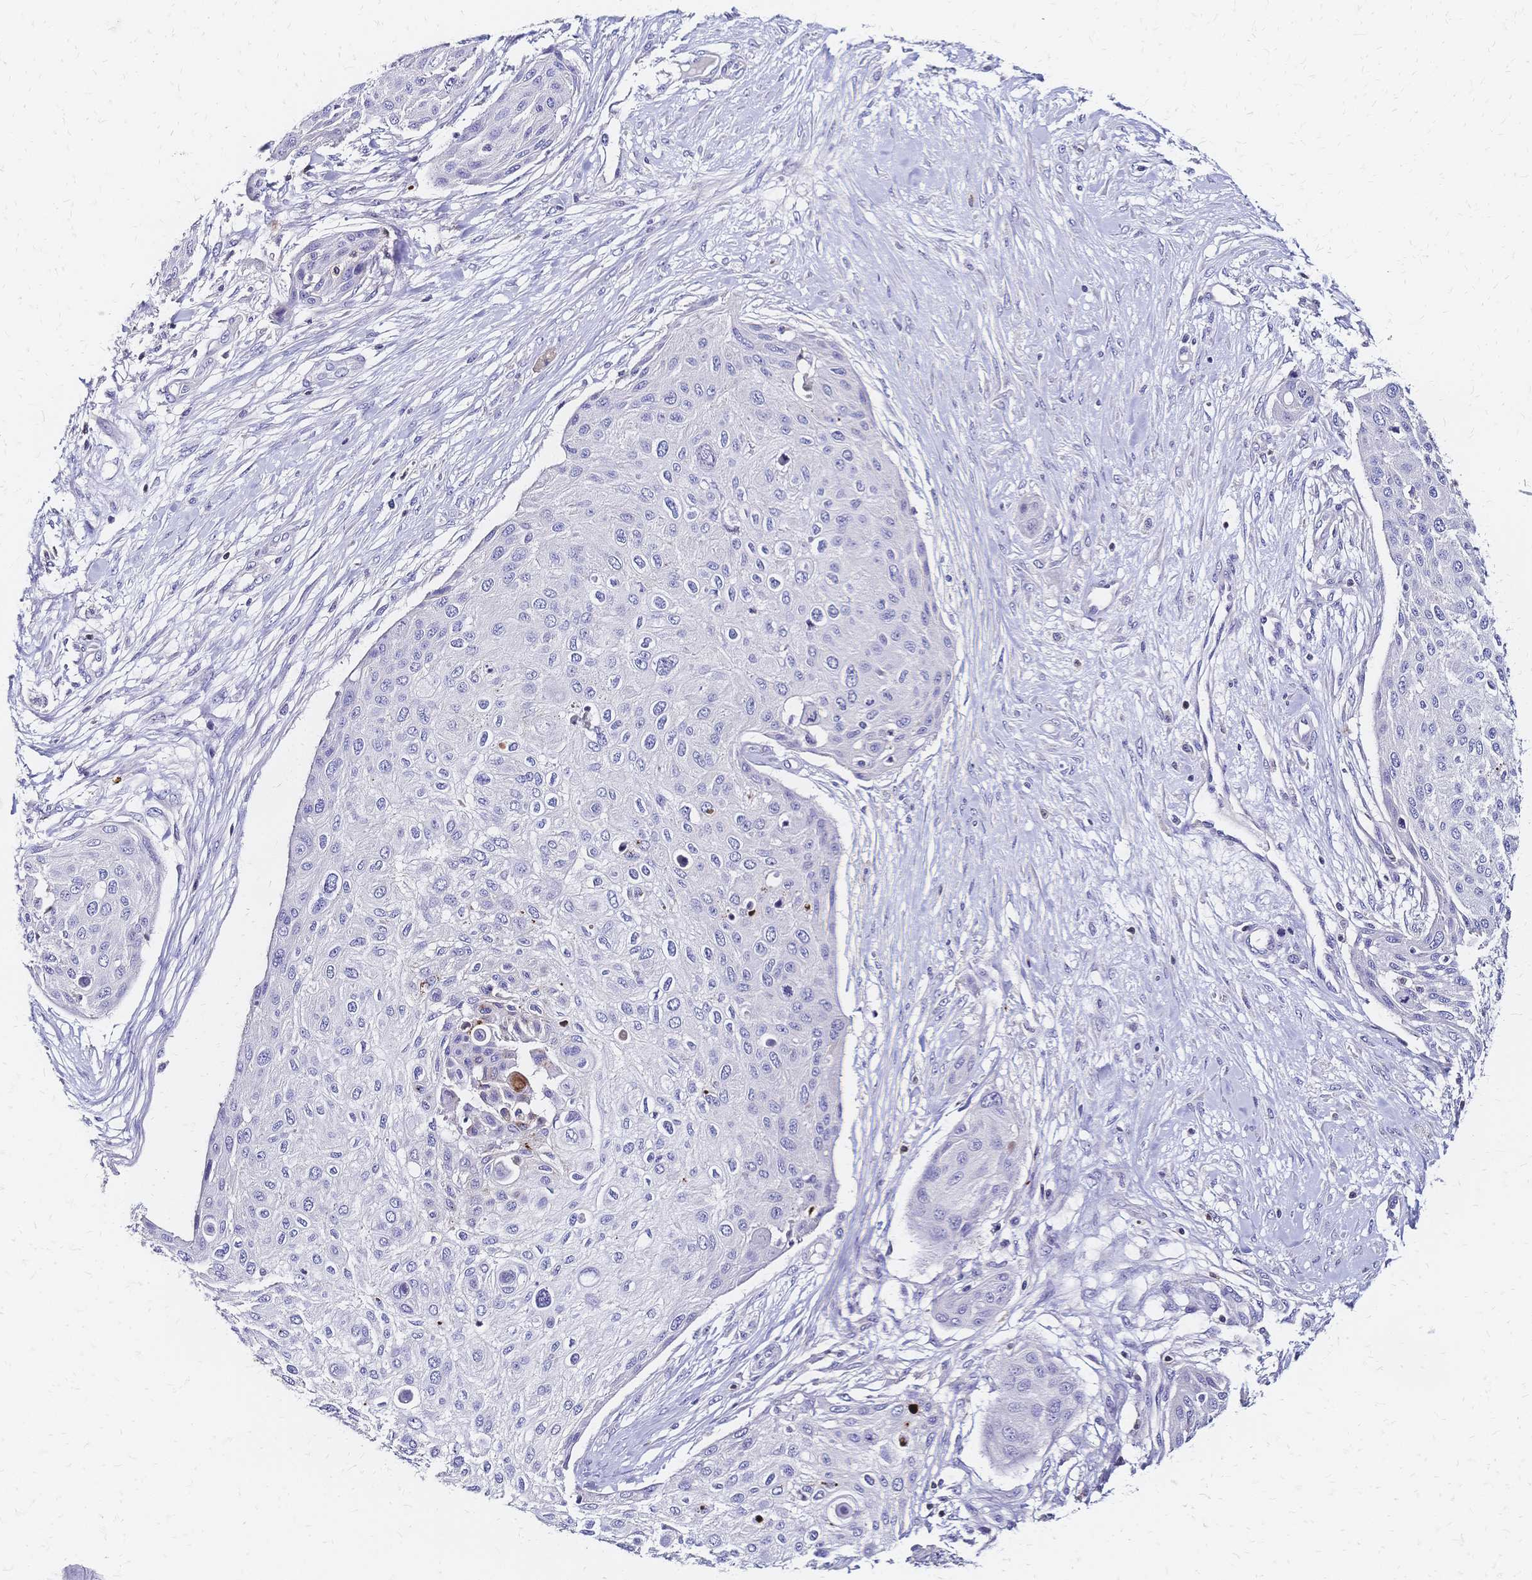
{"staining": {"intensity": "negative", "quantity": "none", "location": "none"}, "tissue": "skin cancer", "cell_type": "Tumor cells", "image_type": "cancer", "snomed": [{"axis": "morphology", "description": "Squamous cell carcinoma, NOS"}, {"axis": "topography", "description": "Skin"}], "caption": "Immunohistochemistry (IHC) of skin cancer (squamous cell carcinoma) shows no positivity in tumor cells.", "gene": "DTNB", "patient": {"sex": "female", "age": 87}}